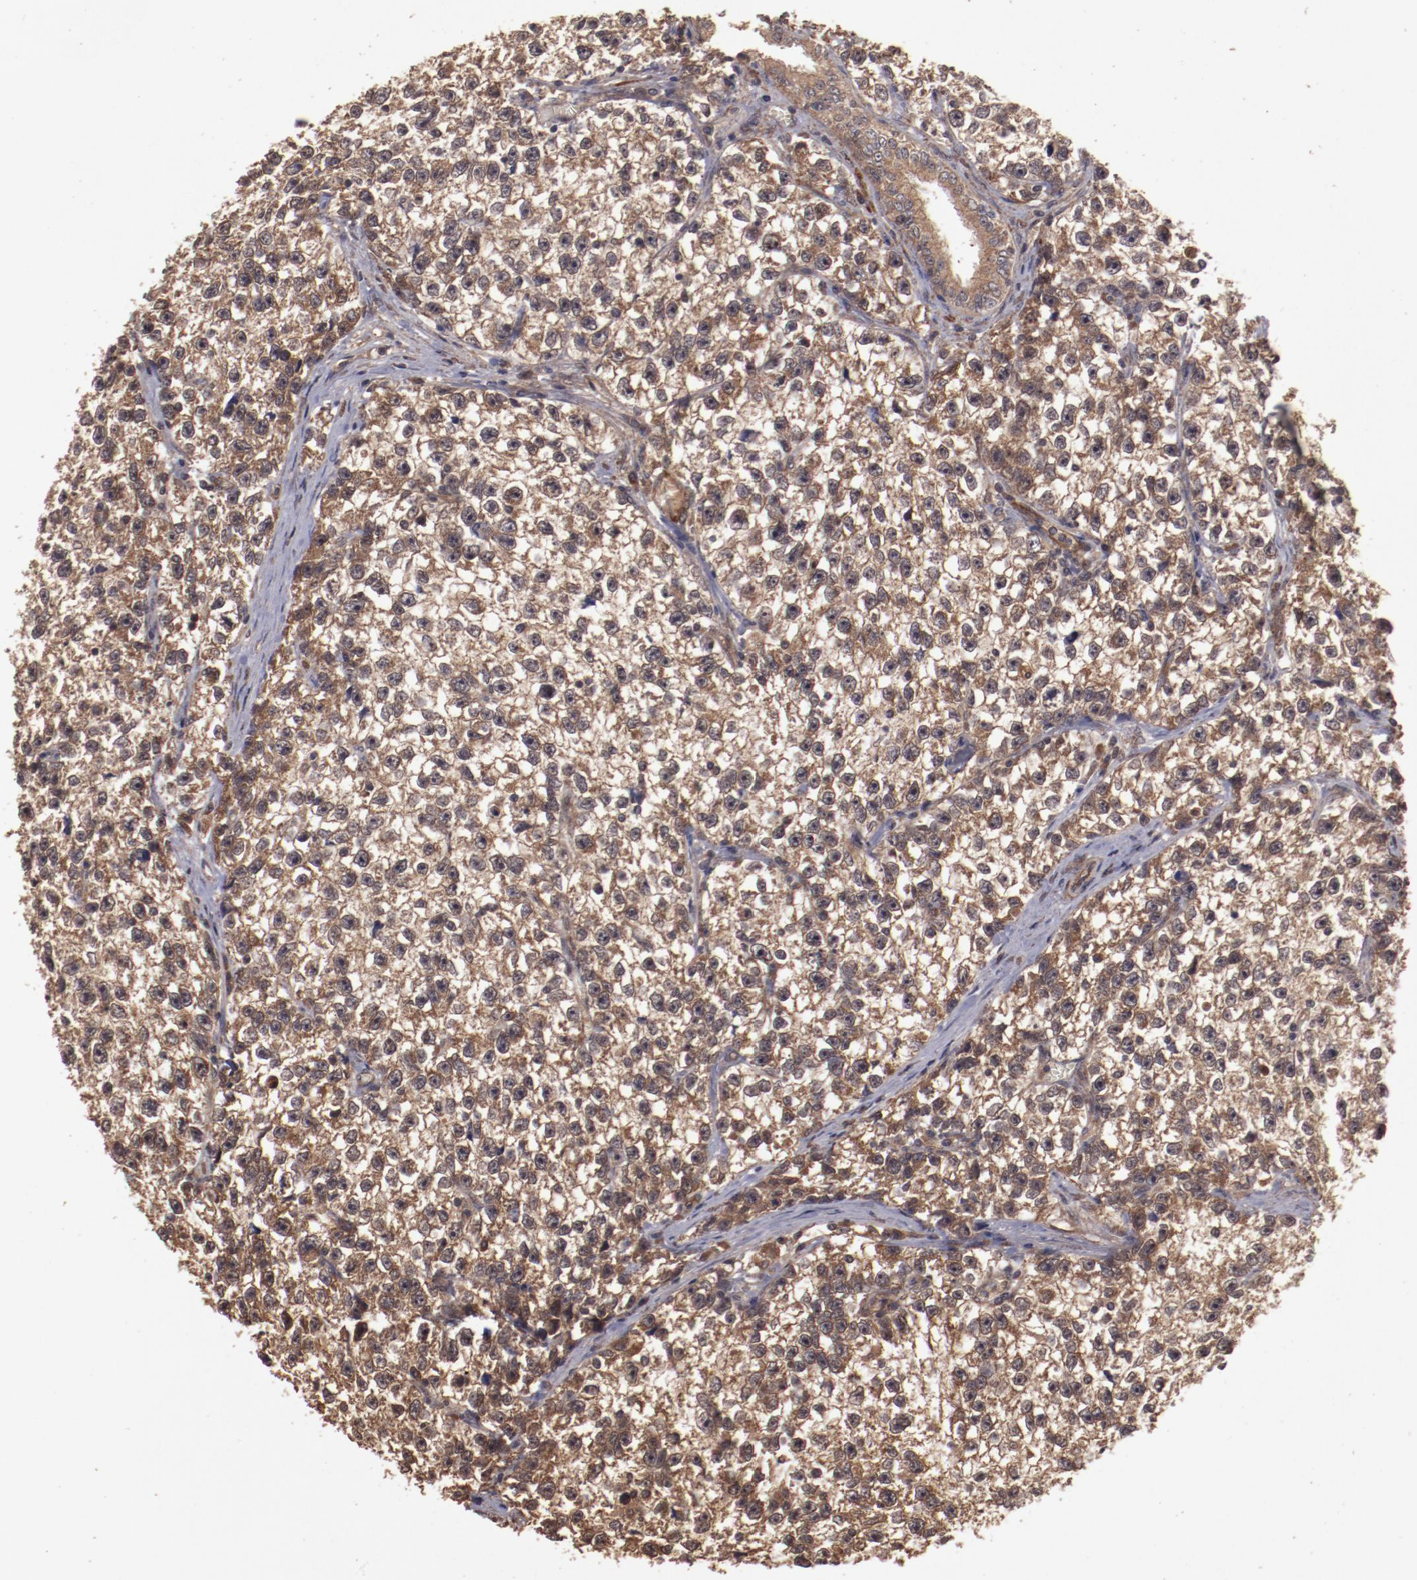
{"staining": {"intensity": "strong", "quantity": ">75%", "location": "cytoplasmic/membranous"}, "tissue": "testis cancer", "cell_type": "Tumor cells", "image_type": "cancer", "snomed": [{"axis": "morphology", "description": "Seminoma, NOS"}, {"axis": "morphology", "description": "Carcinoma, Embryonal, NOS"}, {"axis": "topography", "description": "Testis"}], "caption": "Immunohistochemistry (IHC) image of neoplastic tissue: human testis cancer stained using IHC displays high levels of strong protein expression localized specifically in the cytoplasmic/membranous of tumor cells, appearing as a cytoplasmic/membranous brown color.", "gene": "TXNDC16", "patient": {"sex": "male", "age": 30}}